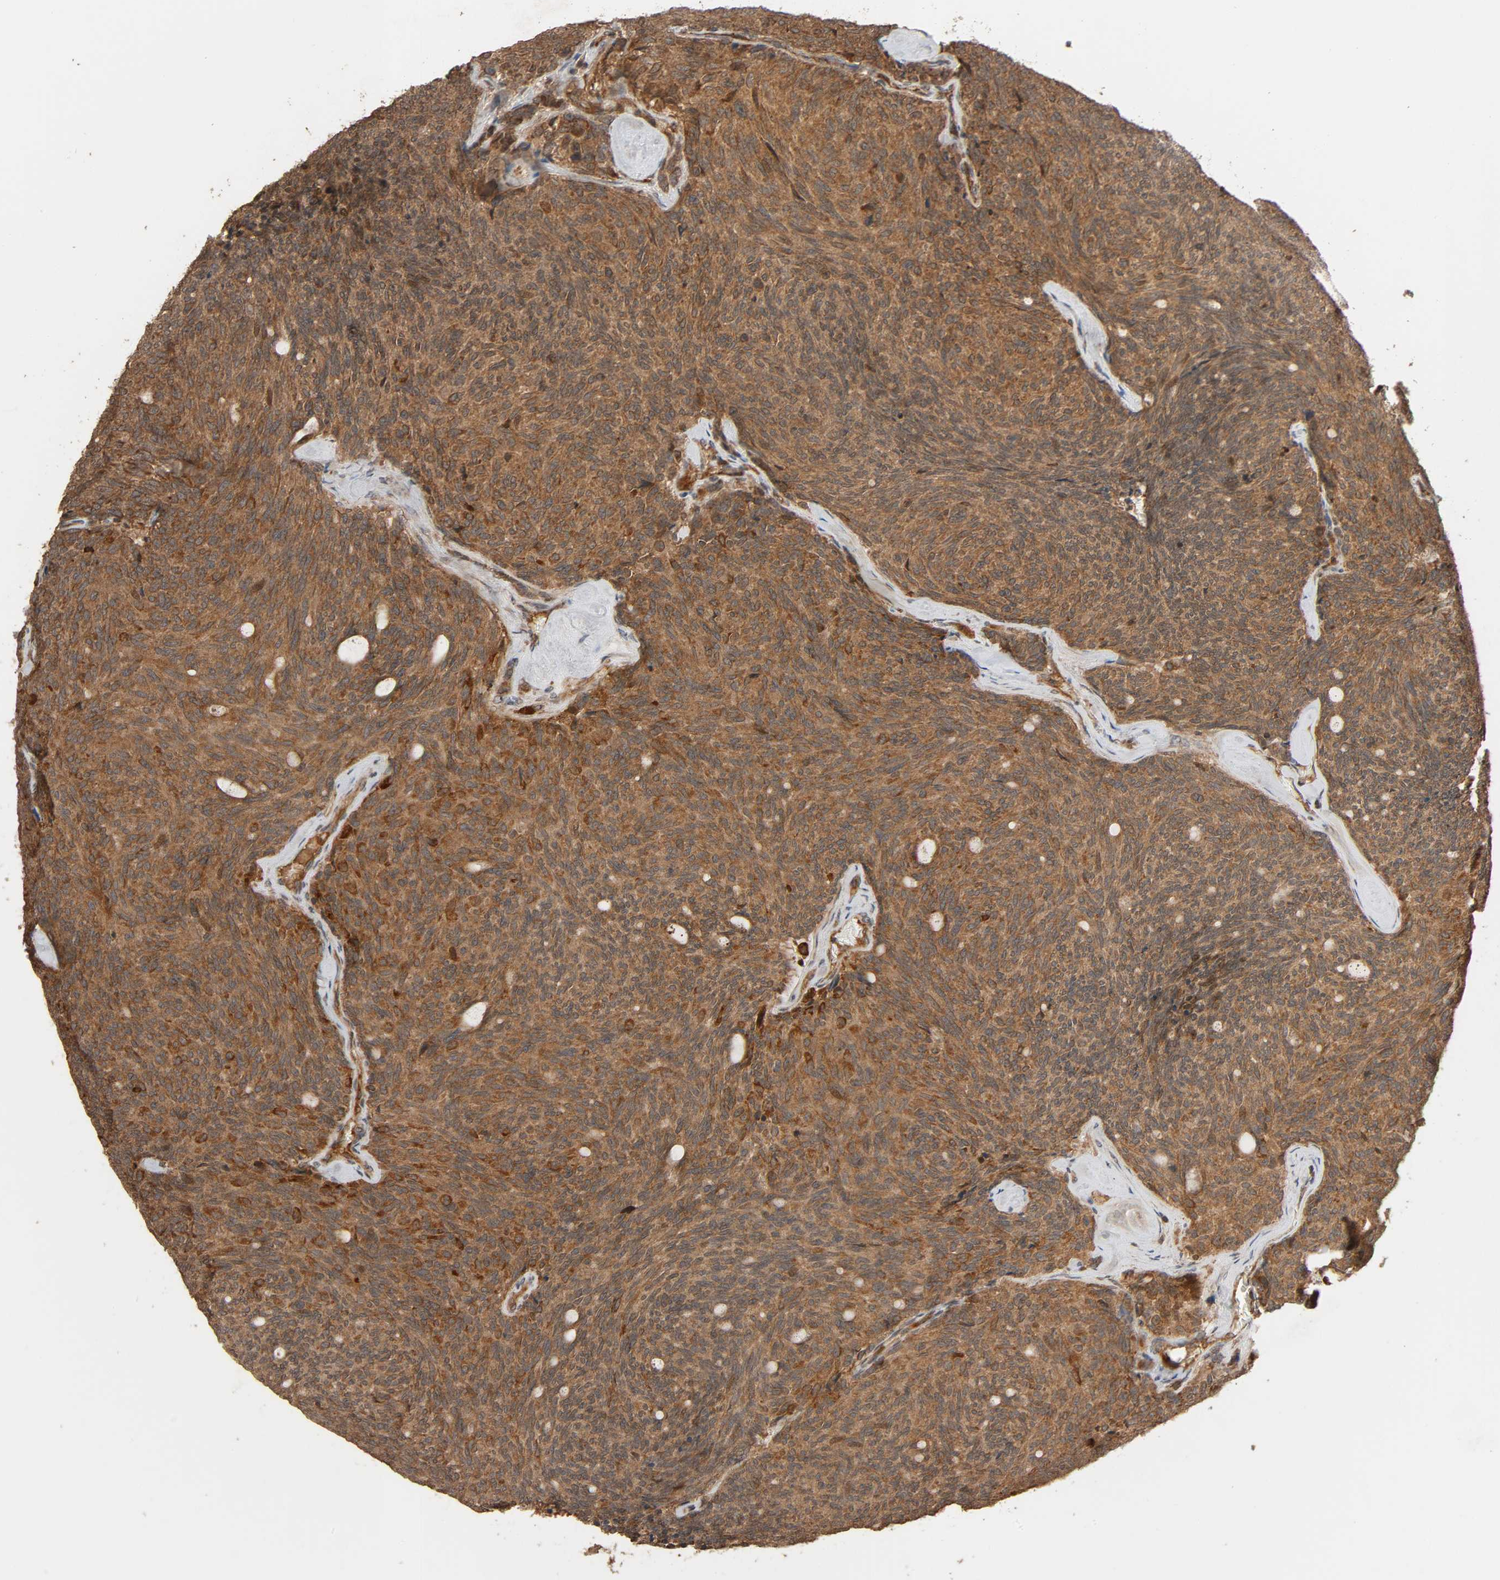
{"staining": {"intensity": "moderate", "quantity": ">75%", "location": "cytoplasmic/membranous"}, "tissue": "carcinoid", "cell_type": "Tumor cells", "image_type": "cancer", "snomed": [{"axis": "morphology", "description": "Carcinoid, malignant, NOS"}, {"axis": "topography", "description": "Pancreas"}], "caption": "Malignant carcinoid stained with IHC displays moderate cytoplasmic/membranous expression in approximately >75% of tumor cells.", "gene": "MAP3K8", "patient": {"sex": "female", "age": 54}}